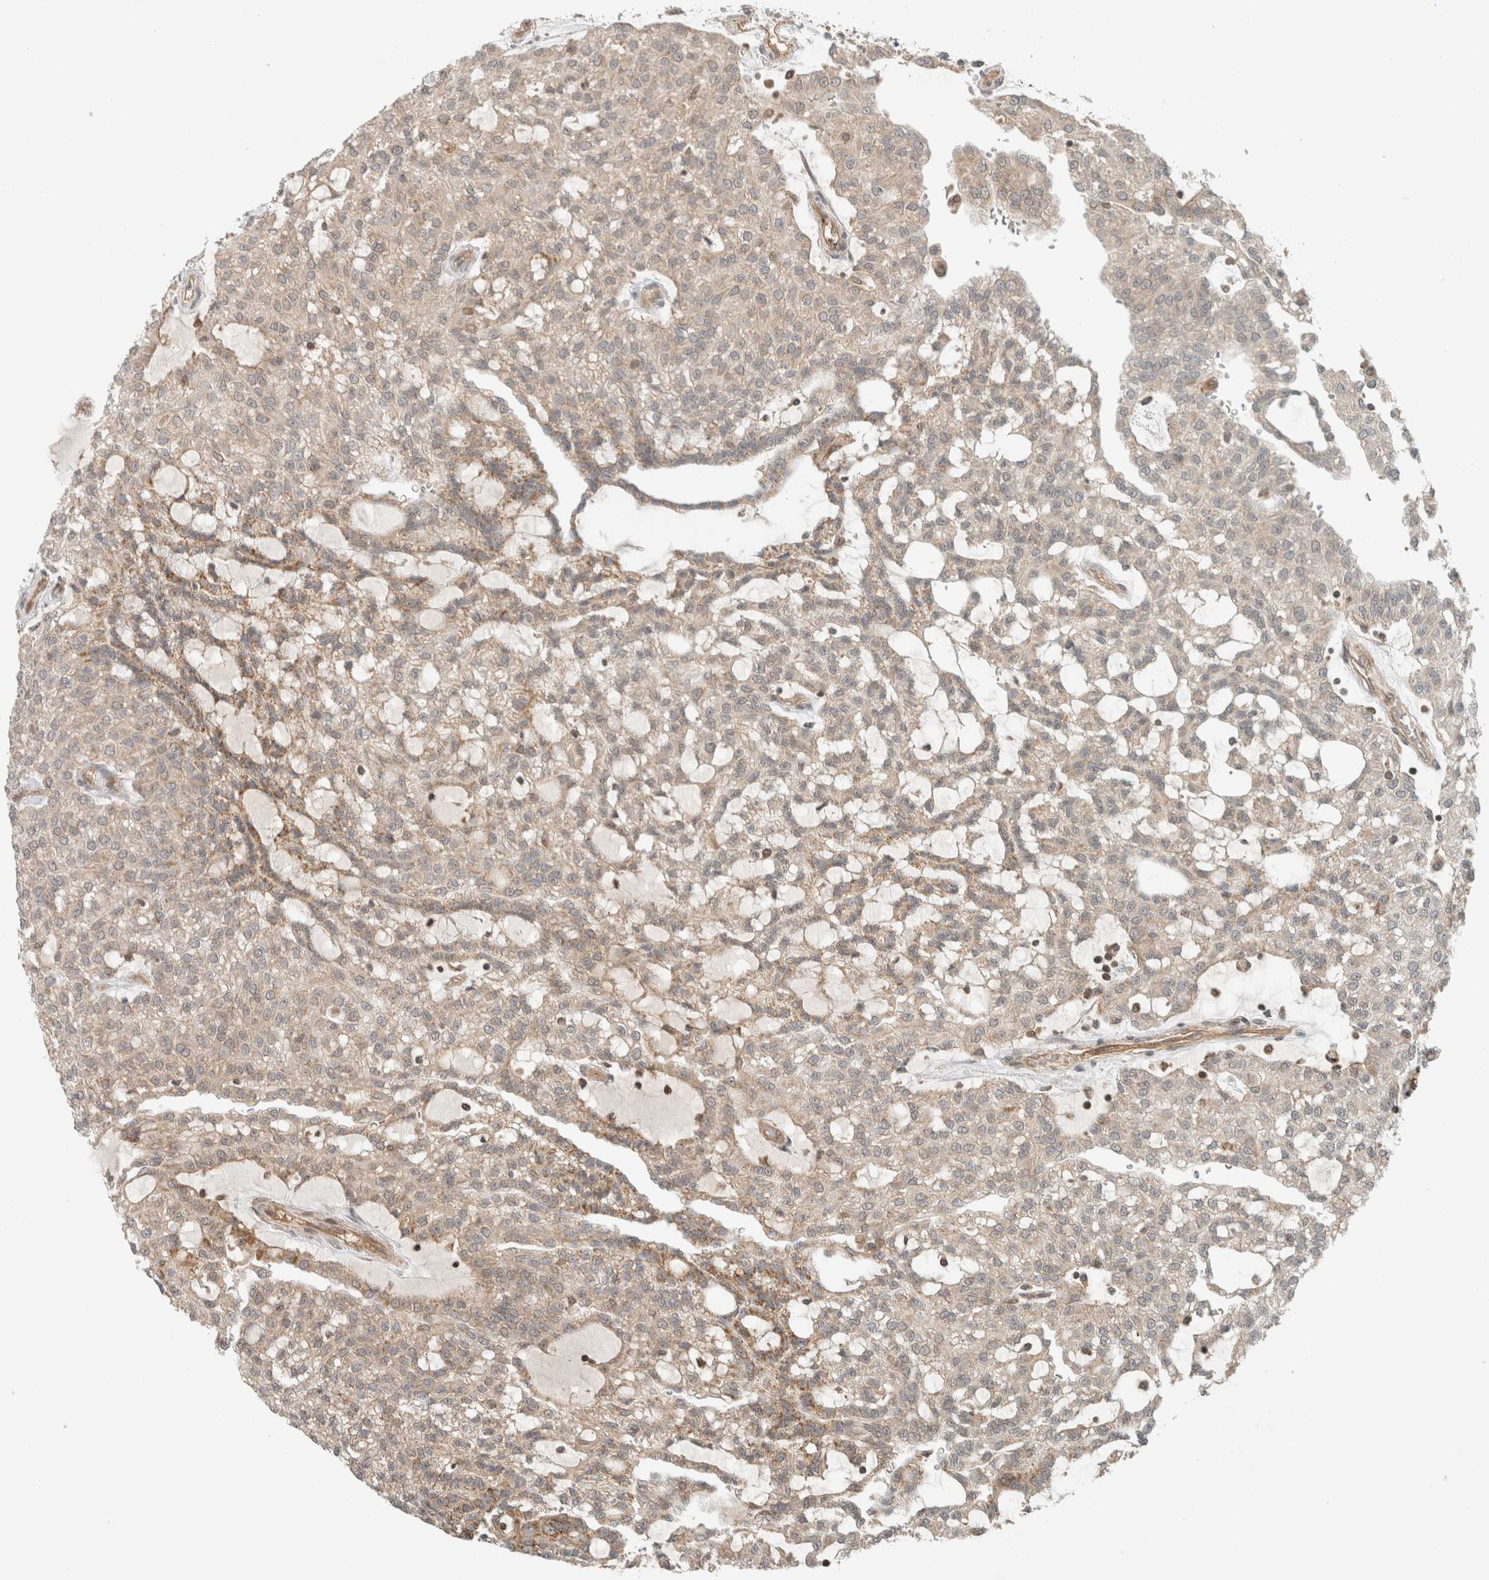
{"staining": {"intensity": "weak", "quantity": ">75%", "location": "cytoplasmic/membranous"}, "tissue": "renal cancer", "cell_type": "Tumor cells", "image_type": "cancer", "snomed": [{"axis": "morphology", "description": "Adenocarcinoma, NOS"}, {"axis": "topography", "description": "Kidney"}], "caption": "An image of human adenocarcinoma (renal) stained for a protein reveals weak cytoplasmic/membranous brown staining in tumor cells.", "gene": "CAAP1", "patient": {"sex": "male", "age": 63}}